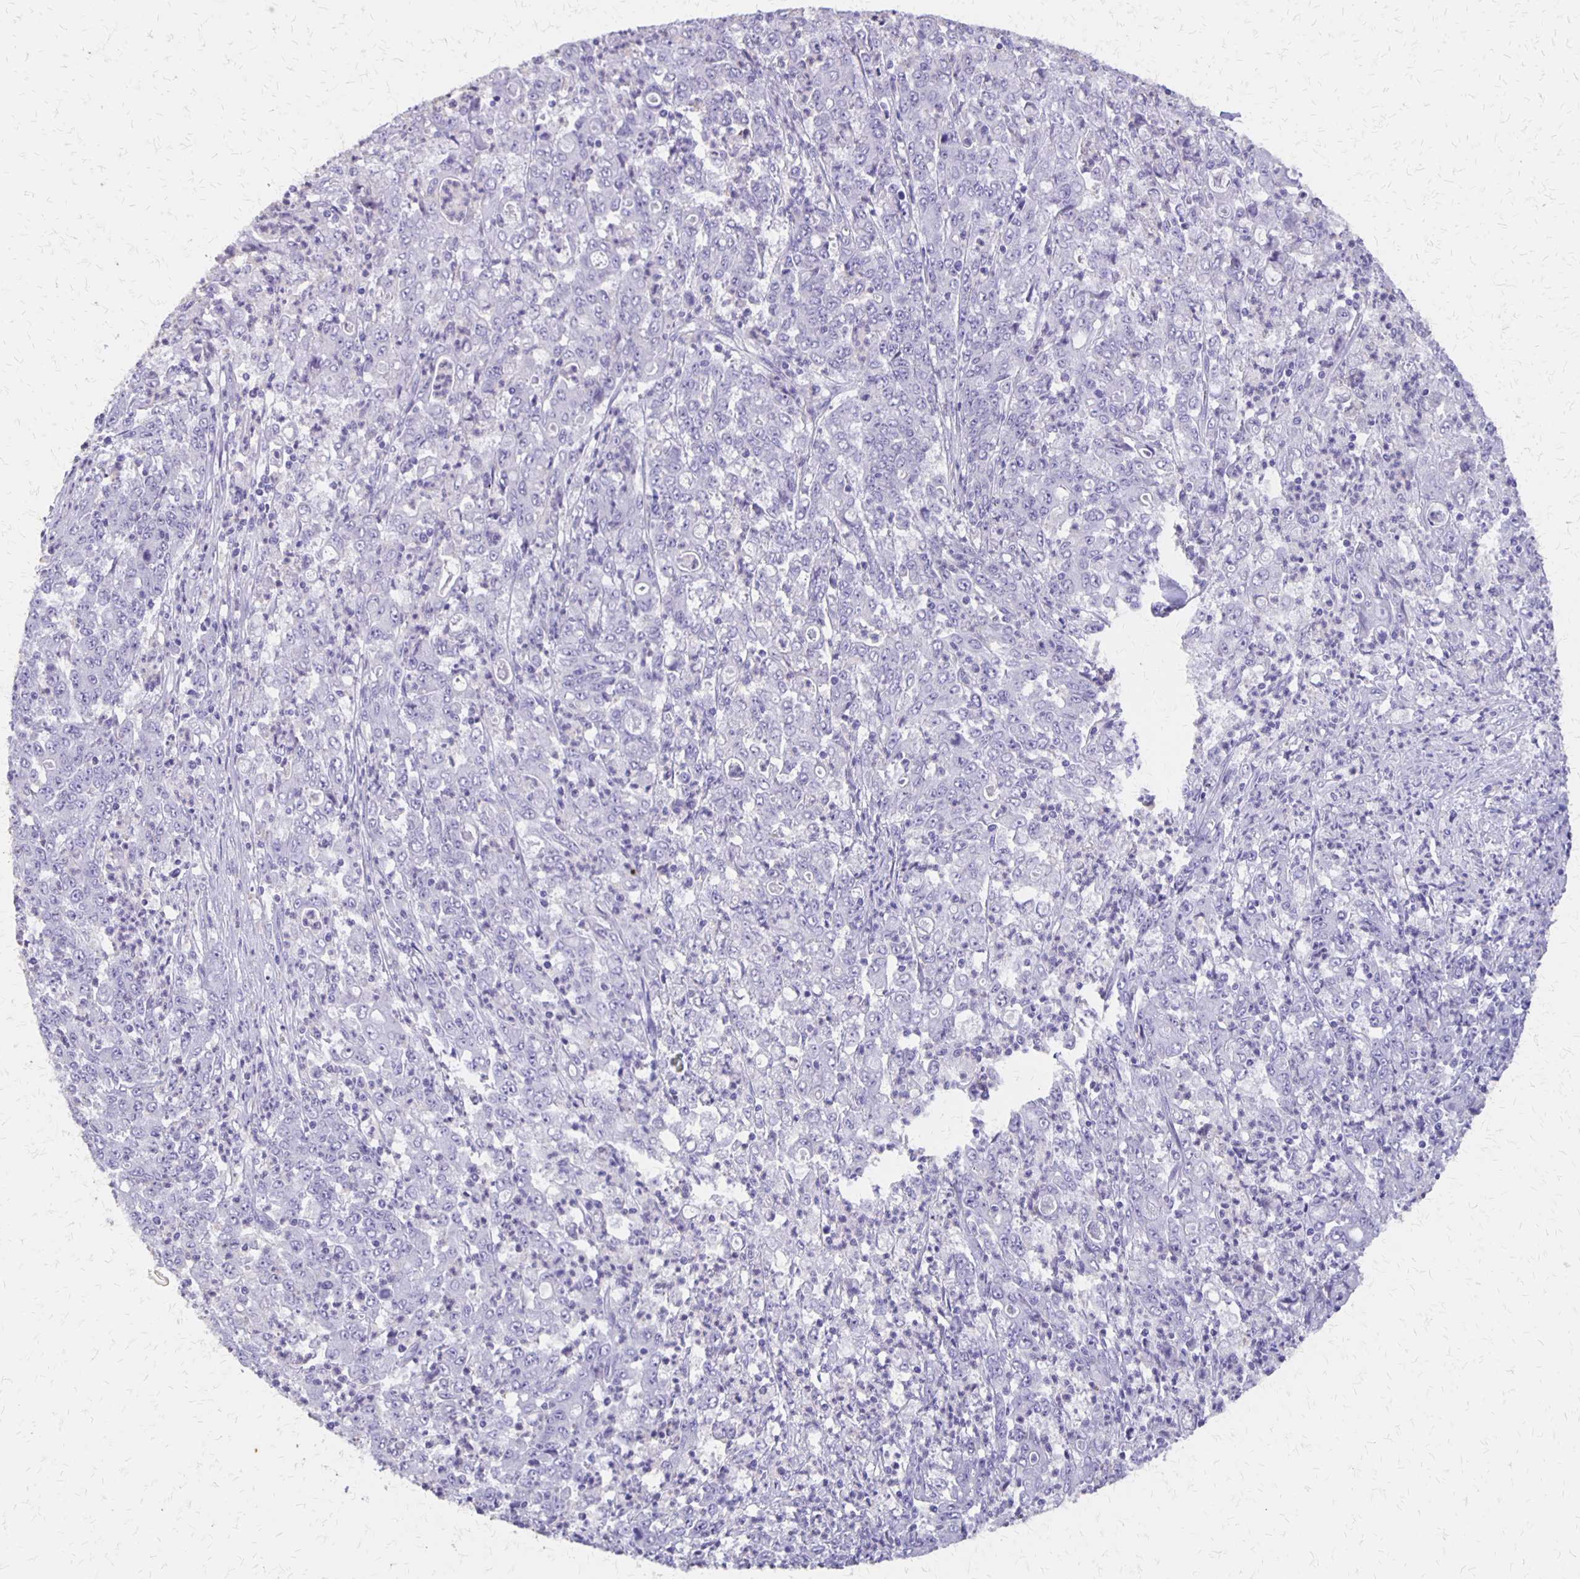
{"staining": {"intensity": "negative", "quantity": "none", "location": "none"}, "tissue": "stomach cancer", "cell_type": "Tumor cells", "image_type": "cancer", "snomed": [{"axis": "morphology", "description": "Adenocarcinoma, NOS"}, {"axis": "topography", "description": "Stomach, lower"}], "caption": "Stomach cancer was stained to show a protein in brown. There is no significant staining in tumor cells.", "gene": "SEPTIN5", "patient": {"sex": "female", "age": 71}}